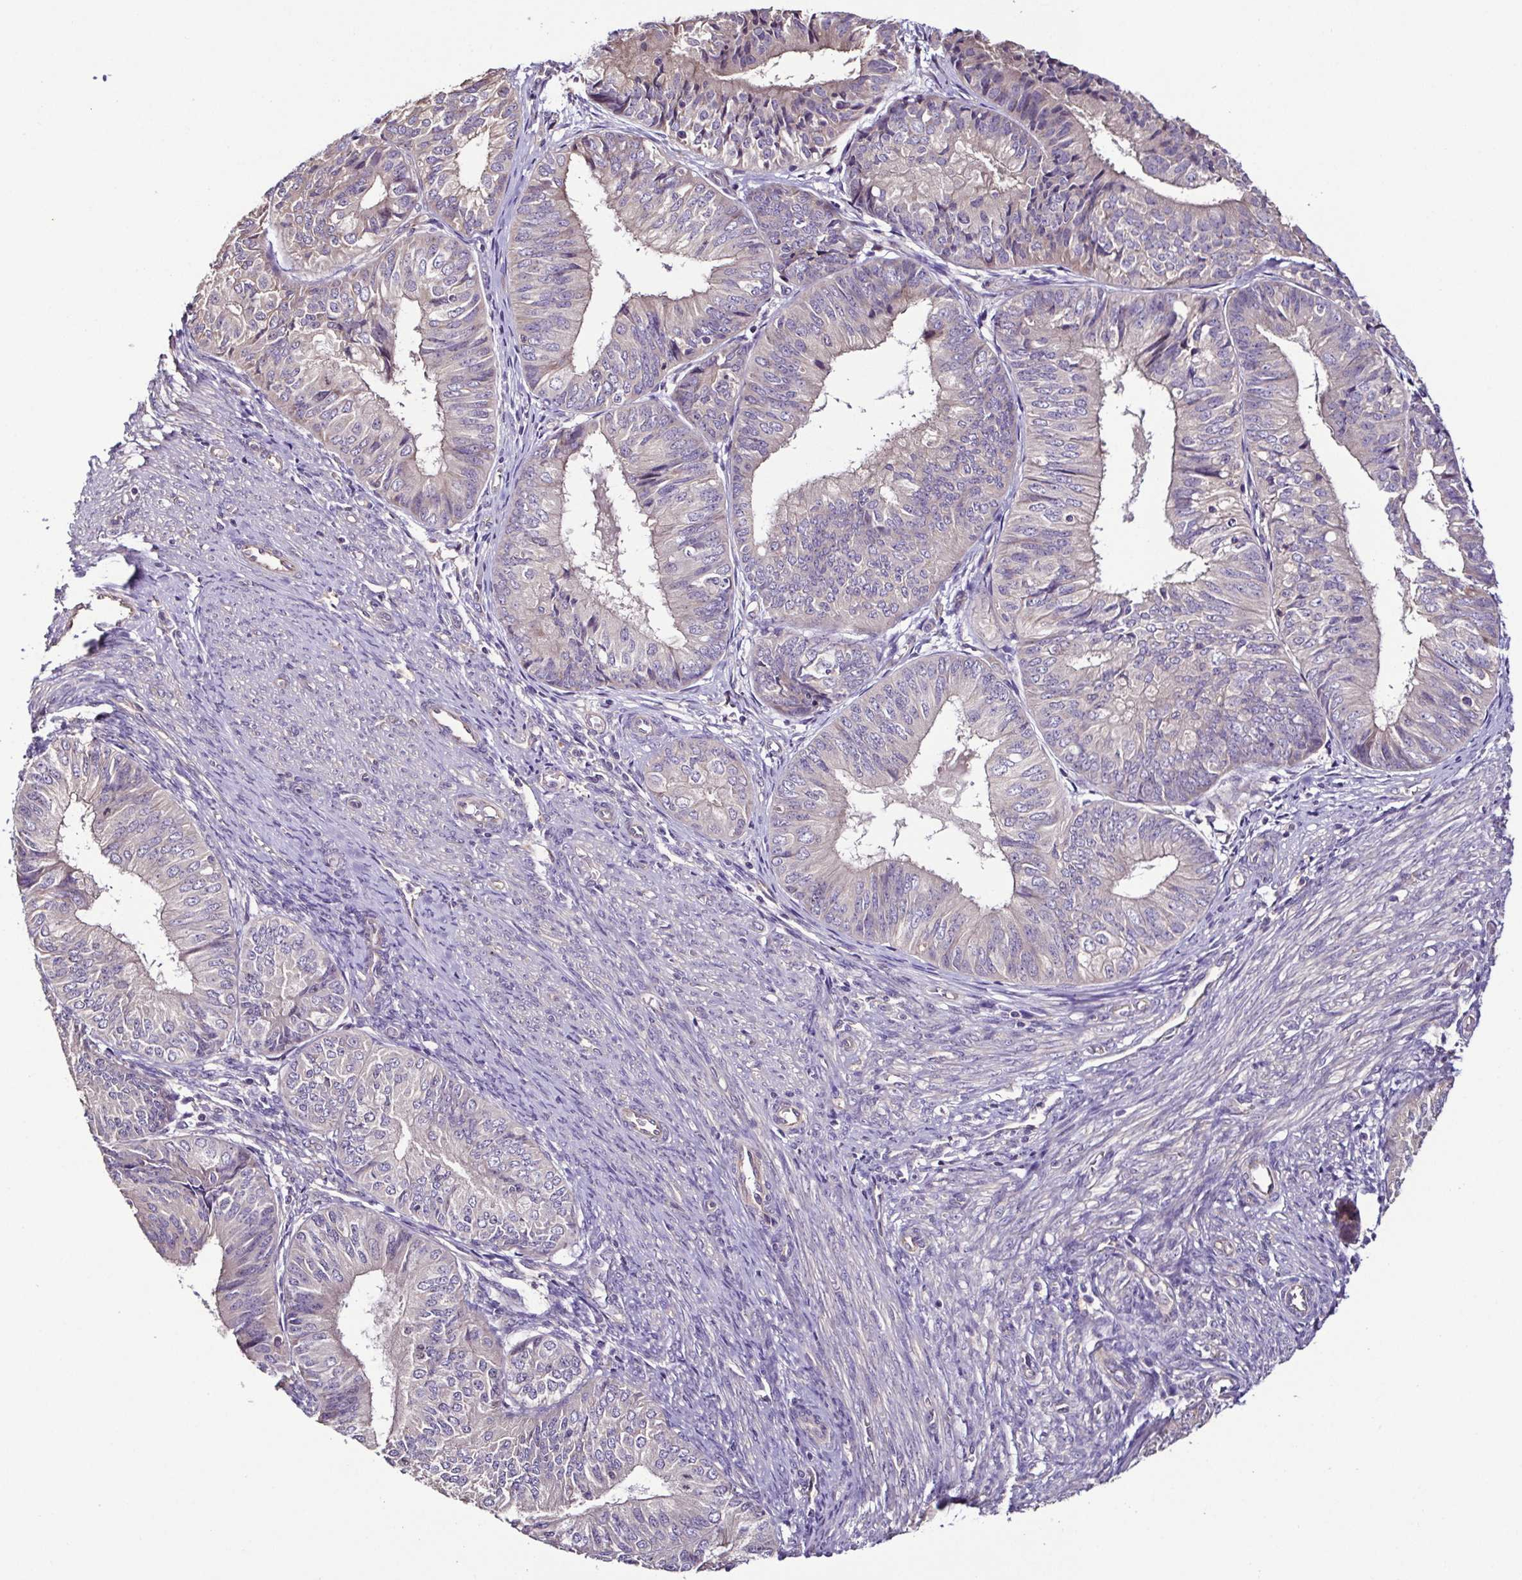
{"staining": {"intensity": "negative", "quantity": "none", "location": "none"}, "tissue": "endometrial cancer", "cell_type": "Tumor cells", "image_type": "cancer", "snomed": [{"axis": "morphology", "description": "Adenocarcinoma, NOS"}, {"axis": "topography", "description": "Endometrium"}], "caption": "Photomicrograph shows no significant protein expression in tumor cells of adenocarcinoma (endometrial).", "gene": "LMOD2", "patient": {"sex": "female", "age": 58}}